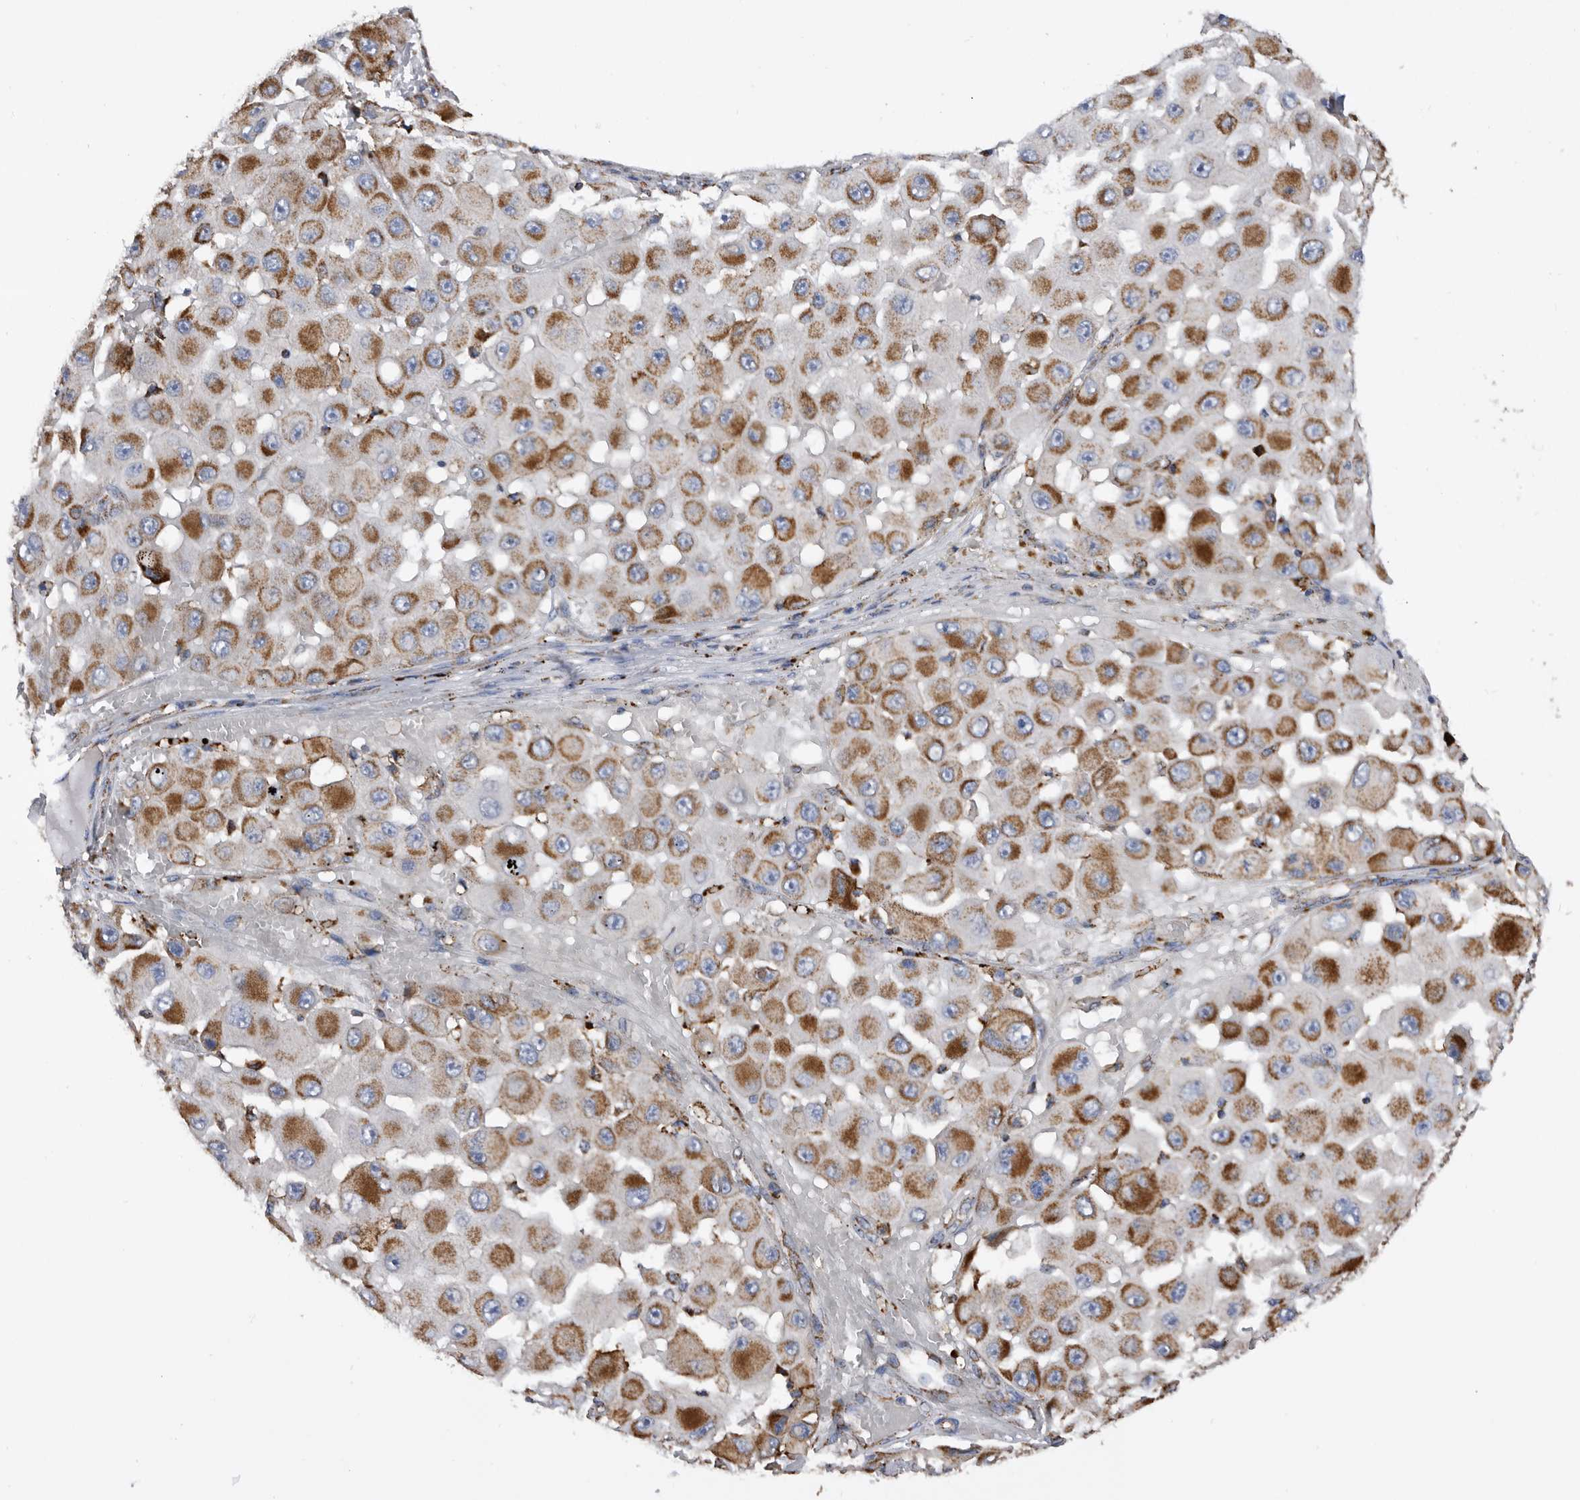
{"staining": {"intensity": "strong", "quantity": ">75%", "location": "cytoplasmic/membranous"}, "tissue": "melanoma", "cell_type": "Tumor cells", "image_type": "cancer", "snomed": [{"axis": "morphology", "description": "Malignant melanoma, NOS"}, {"axis": "topography", "description": "Skin"}], "caption": "Immunohistochemistry micrograph of human melanoma stained for a protein (brown), which demonstrates high levels of strong cytoplasmic/membranous staining in approximately >75% of tumor cells.", "gene": "WFDC1", "patient": {"sex": "female", "age": 81}}